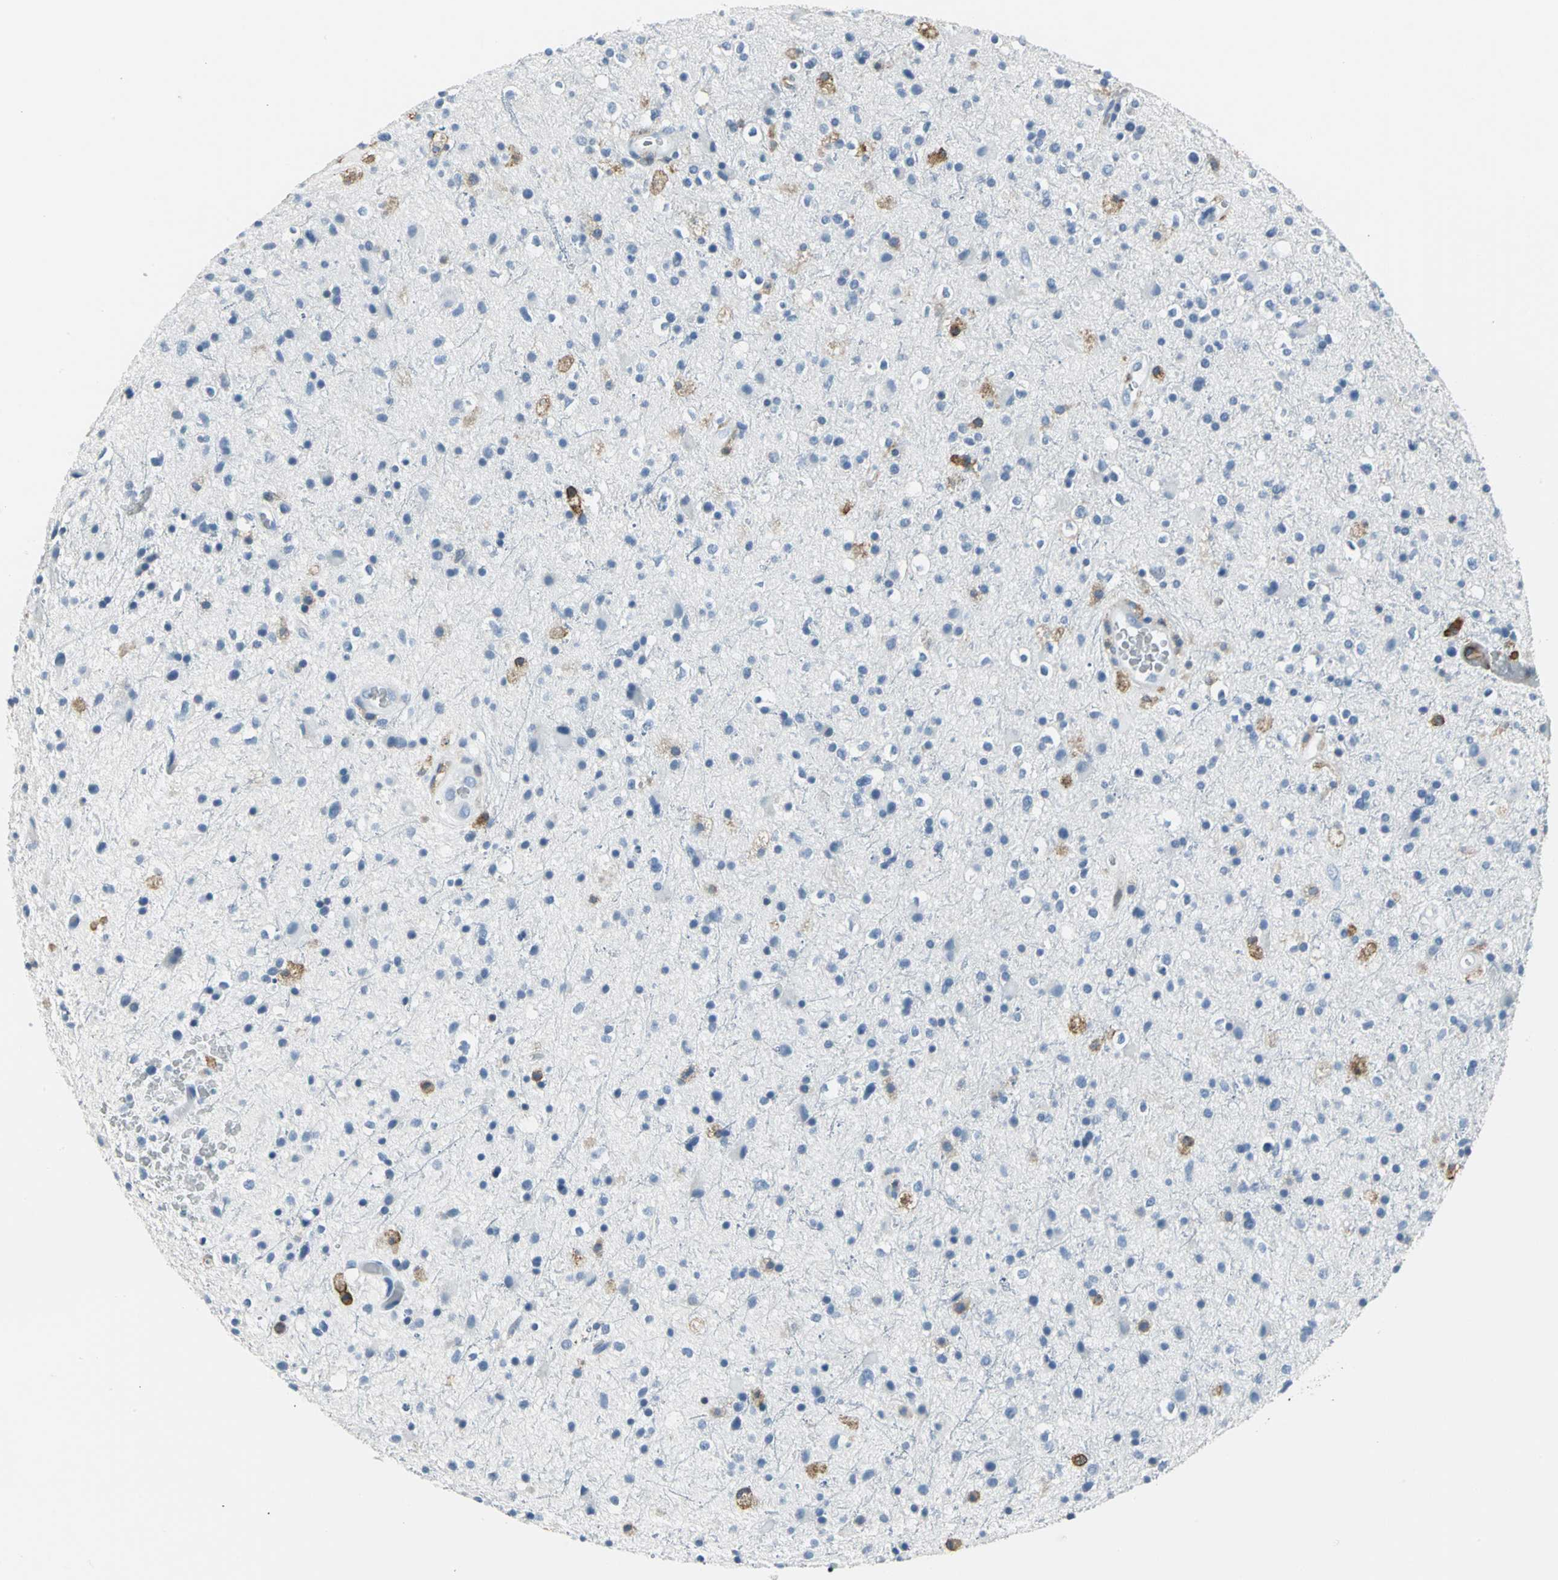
{"staining": {"intensity": "negative", "quantity": "none", "location": "none"}, "tissue": "glioma", "cell_type": "Tumor cells", "image_type": "cancer", "snomed": [{"axis": "morphology", "description": "Glioma, malignant, High grade"}, {"axis": "topography", "description": "Brain"}], "caption": "A micrograph of human glioma is negative for staining in tumor cells. (DAB (3,3'-diaminobenzidine) IHC visualized using brightfield microscopy, high magnification).", "gene": "IQGAP2", "patient": {"sex": "male", "age": 33}}